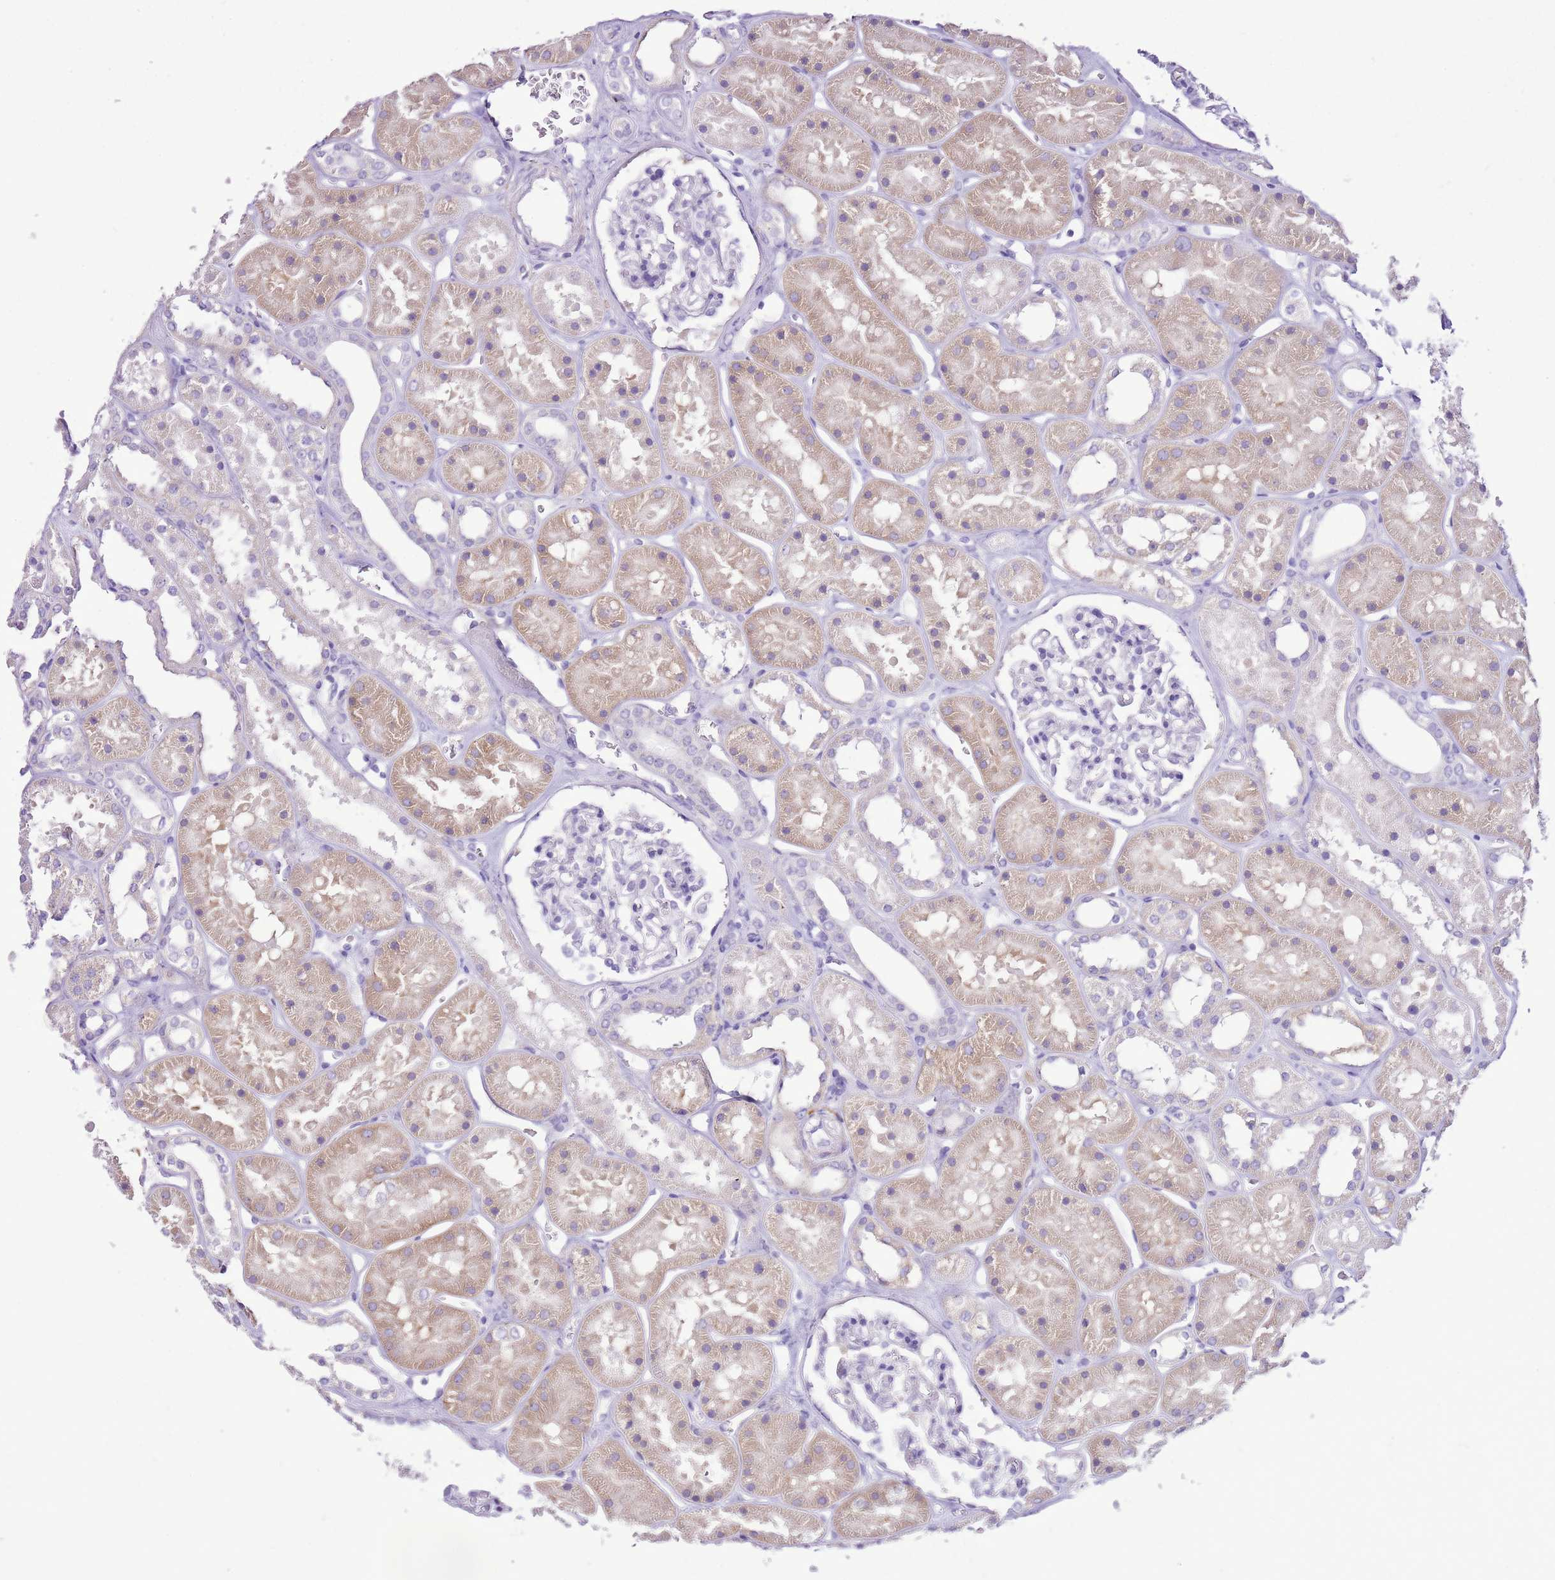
{"staining": {"intensity": "negative", "quantity": "none", "location": "none"}, "tissue": "kidney", "cell_type": "Cells in glomeruli", "image_type": "normal", "snomed": [{"axis": "morphology", "description": "Normal tissue, NOS"}, {"axis": "topography", "description": "Kidney"}], "caption": "IHC photomicrograph of benign kidney stained for a protein (brown), which demonstrates no staining in cells in glomeruli.", "gene": "AAR2", "patient": {"sex": "female", "age": 41}}